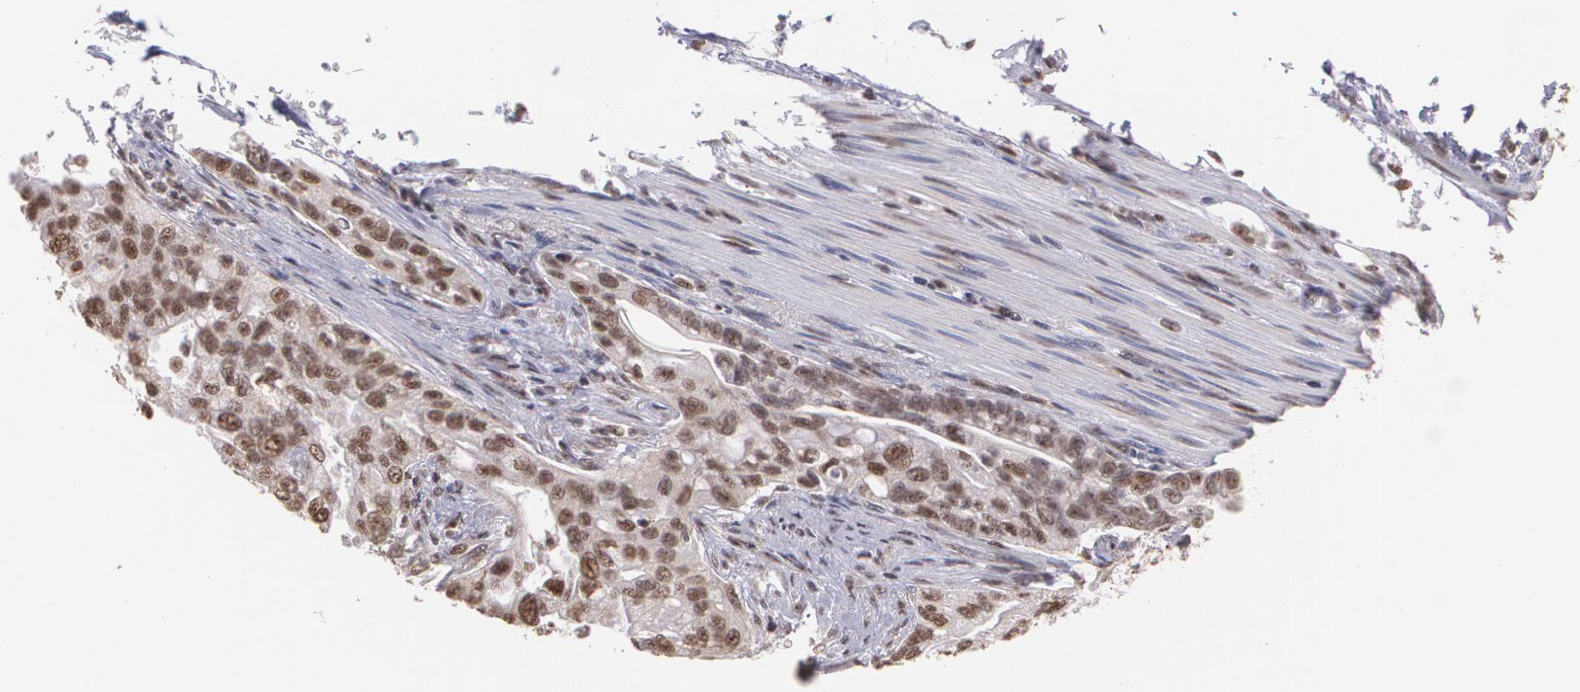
{"staining": {"intensity": "moderate", "quantity": ">75%", "location": "nuclear"}, "tissue": "pancreatic cancer", "cell_type": "Tumor cells", "image_type": "cancer", "snomed": [{"axis": "morphology", "description": "Normal tissue, NOS"}, {"axis": "topography", "description": "Pancreas"}], "caption": "Protein staining of pancreatic cancer tissue exhibits moderate nuclear staining in about >75% of tumor cells. The protein of interest is shown in brown color, while the nuclei are stained blue.", "gene": "C6orf15", "patient": {"sex": "male", "age": 42}}